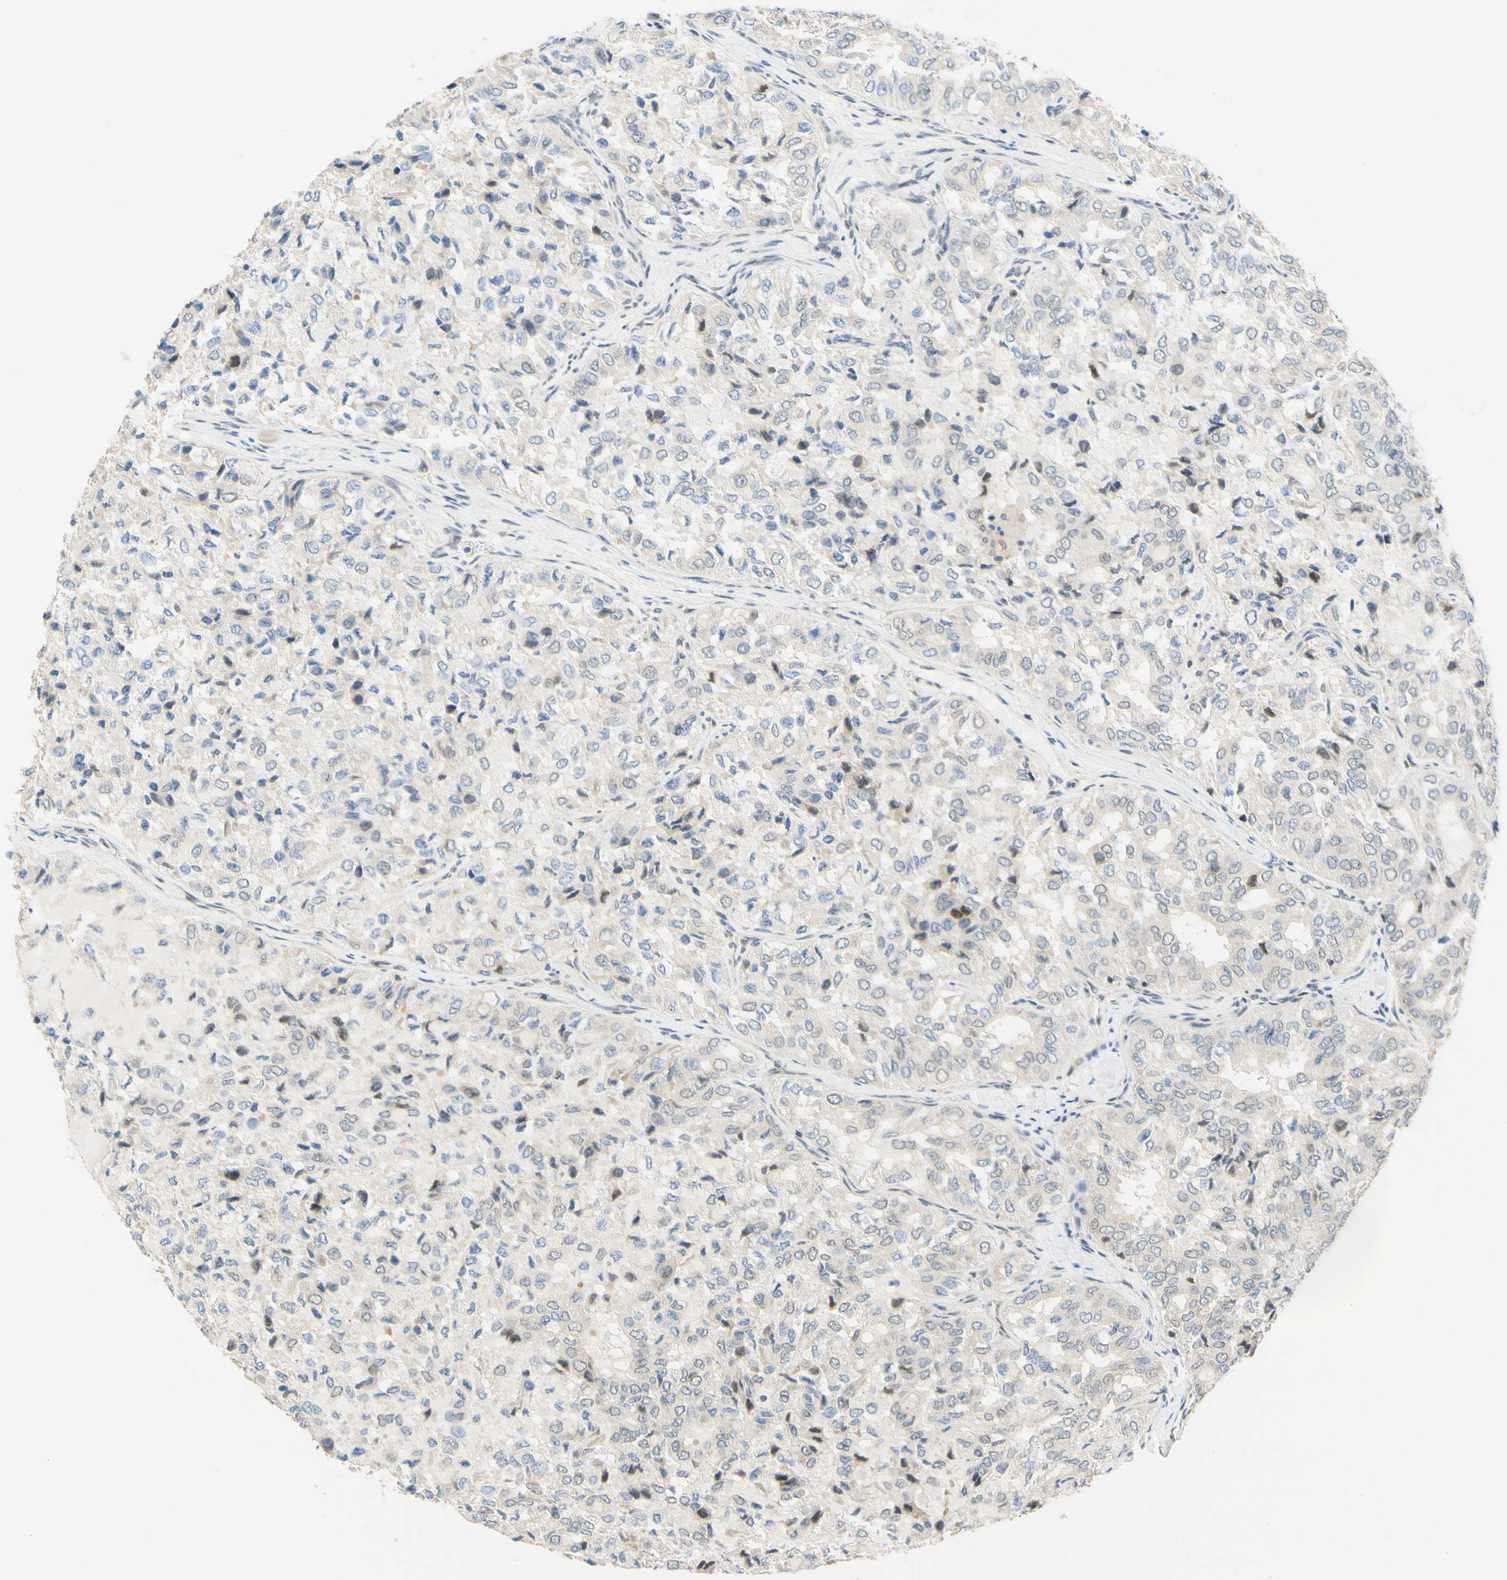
{"staining": {"intensity": "negative", "quantity": "none", "location": "none"}, "tissue": "thyroid cancer", "cell_type": "Tumor cells", "image_type": "cancer", "snomed": [{"axis": "morphology", "description": "Follicular adenoma carcinoma, NOS"}, {"axis": "topography", "description": "Thyroid gland"}], "caption": "Micrograph shows no significant protein positivity in tumor cells of thyroid cancer. Brightfield microscopy of immunohistochemistry (IHC) stained with DAB (3,3'-diaminobenzidine) (brown) and hematoxylin (blue), captured at high magnification.", "gene": "C2CD2L", "patient": {"sex": "male", "age": 75}}